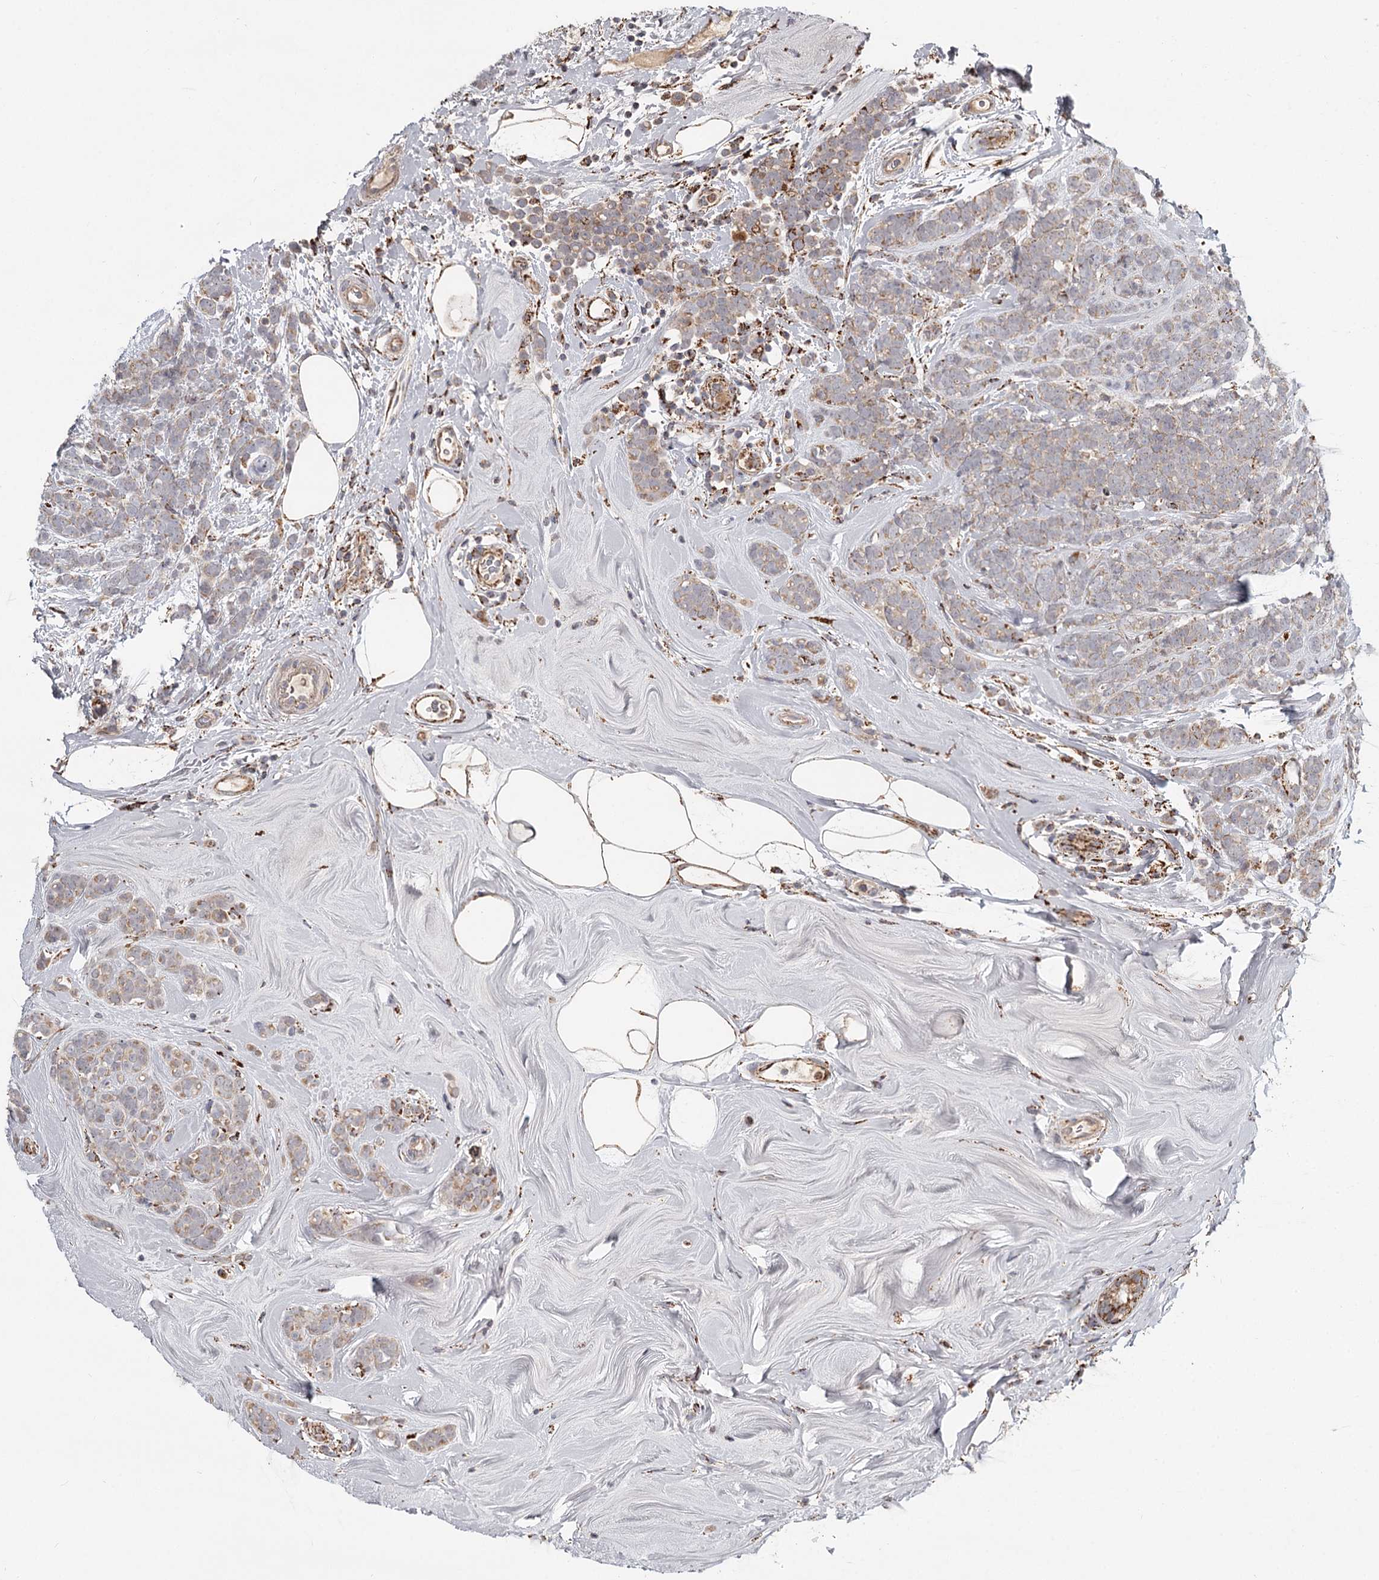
{"staining": {"intensity": "weak", "quantity": ">75%", "location": "cytoplasmic/membranous"}, "tissue": "breast cancer", "cell_type": "Tumor cells", "image_type": "cancer", "snomed": [{"axis": "morphology", "description": "Lobular carcinoma"}, {"axis": "topography", "description": "Breast"}], "caption": "About >75% of tumor cells in lobular carcinoma (breast) reveal weak cytoplasmic/membranous protein expression as visualized by brown immunohistochemical staining.", "gene": "CDC123", "patient": {"sex": "female", "age": 58}}